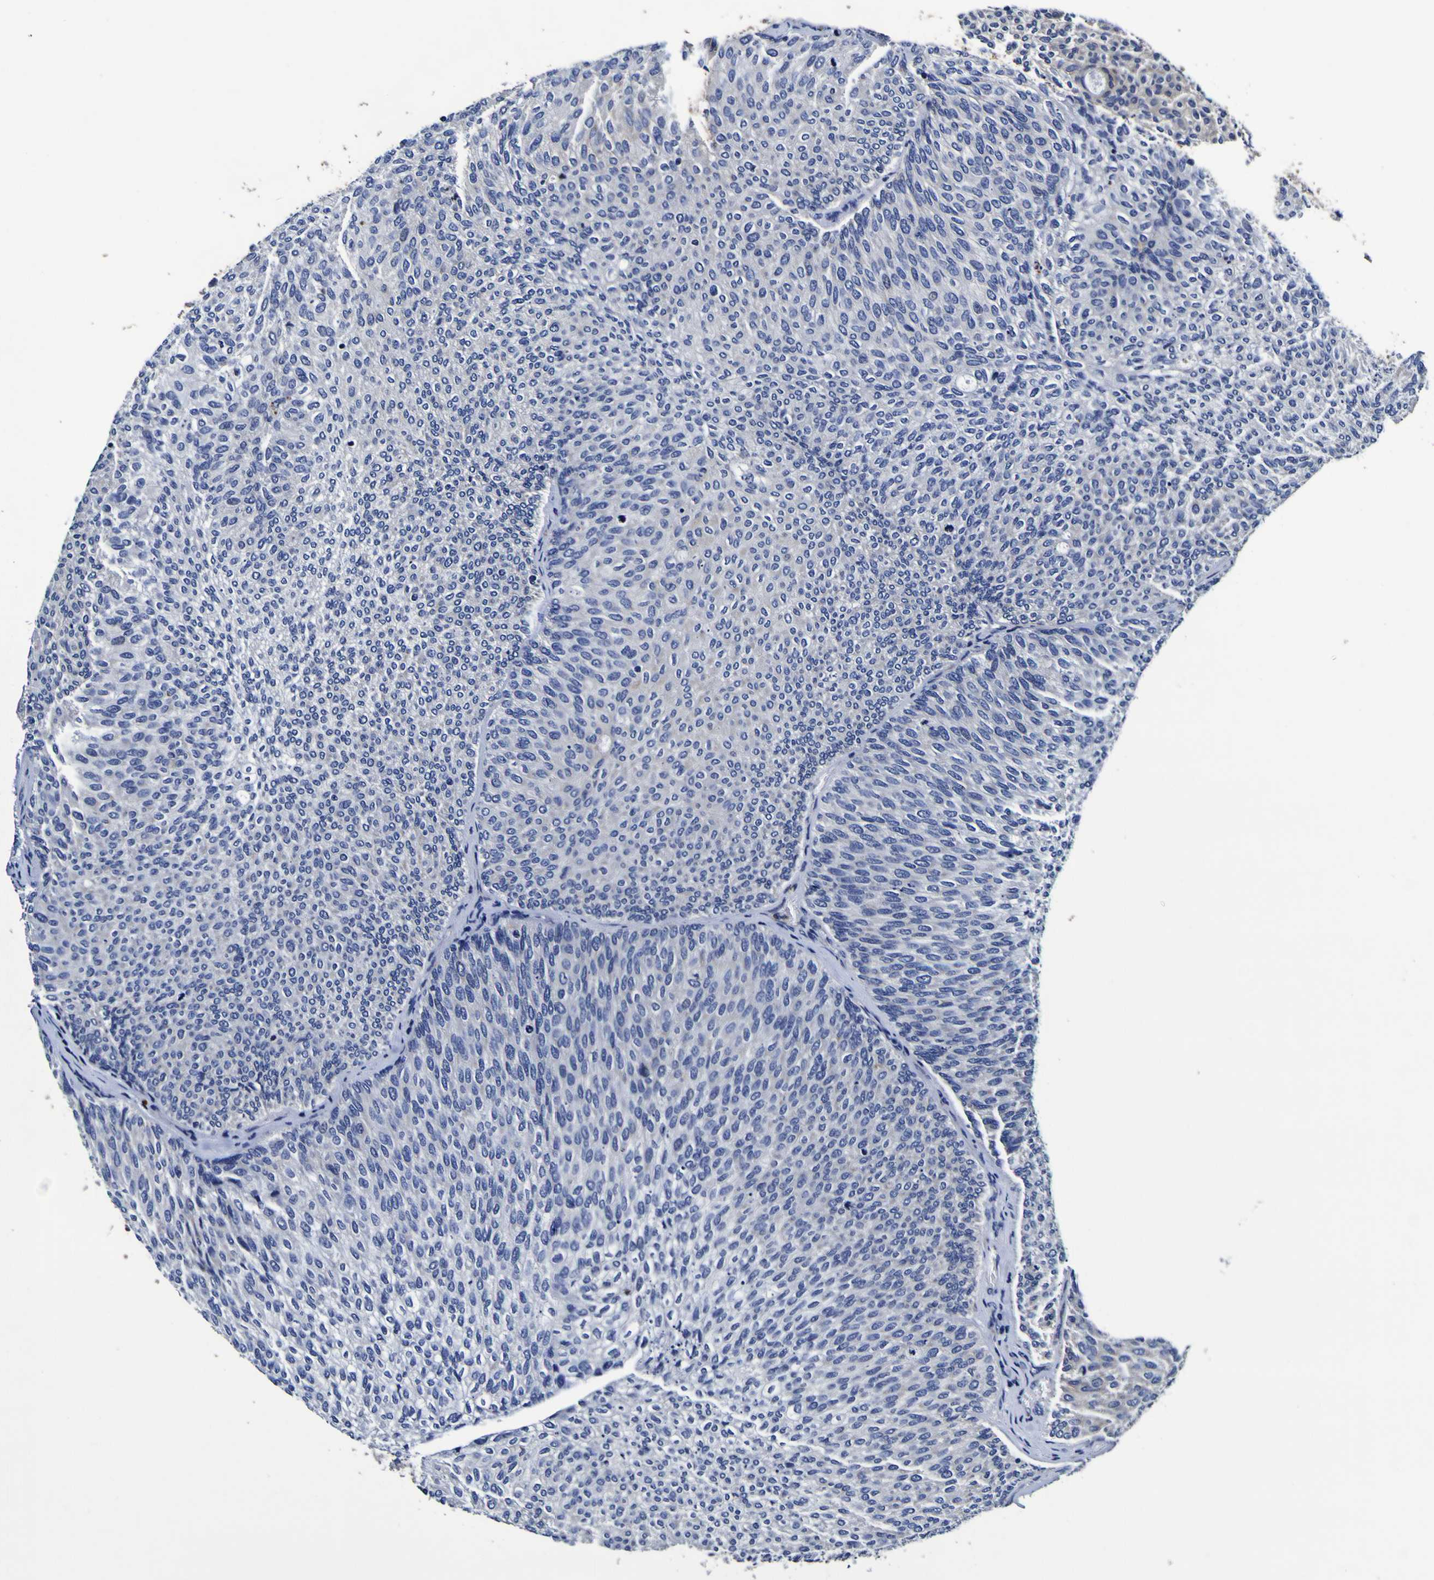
{"staining": {"intensity": "negative", "quantity": "none", "location": "none"}, "tissue": "urothelial cancer", "cell_type": "Tumor cells", "image_type": "cancer", "snomed": [{"axis": "morphology", "description": "Urothelial carcinoma, Low grade"}, {"axis": "topography", "description": "Urinary bladder"}], "caption": "A high-resolution histopathology image shows IHC staining of urothelial cancer, which reveals no significant positivity in tumor cells.", "gene": "PANK4", "patient": {"sex": "female", "age": 79}}